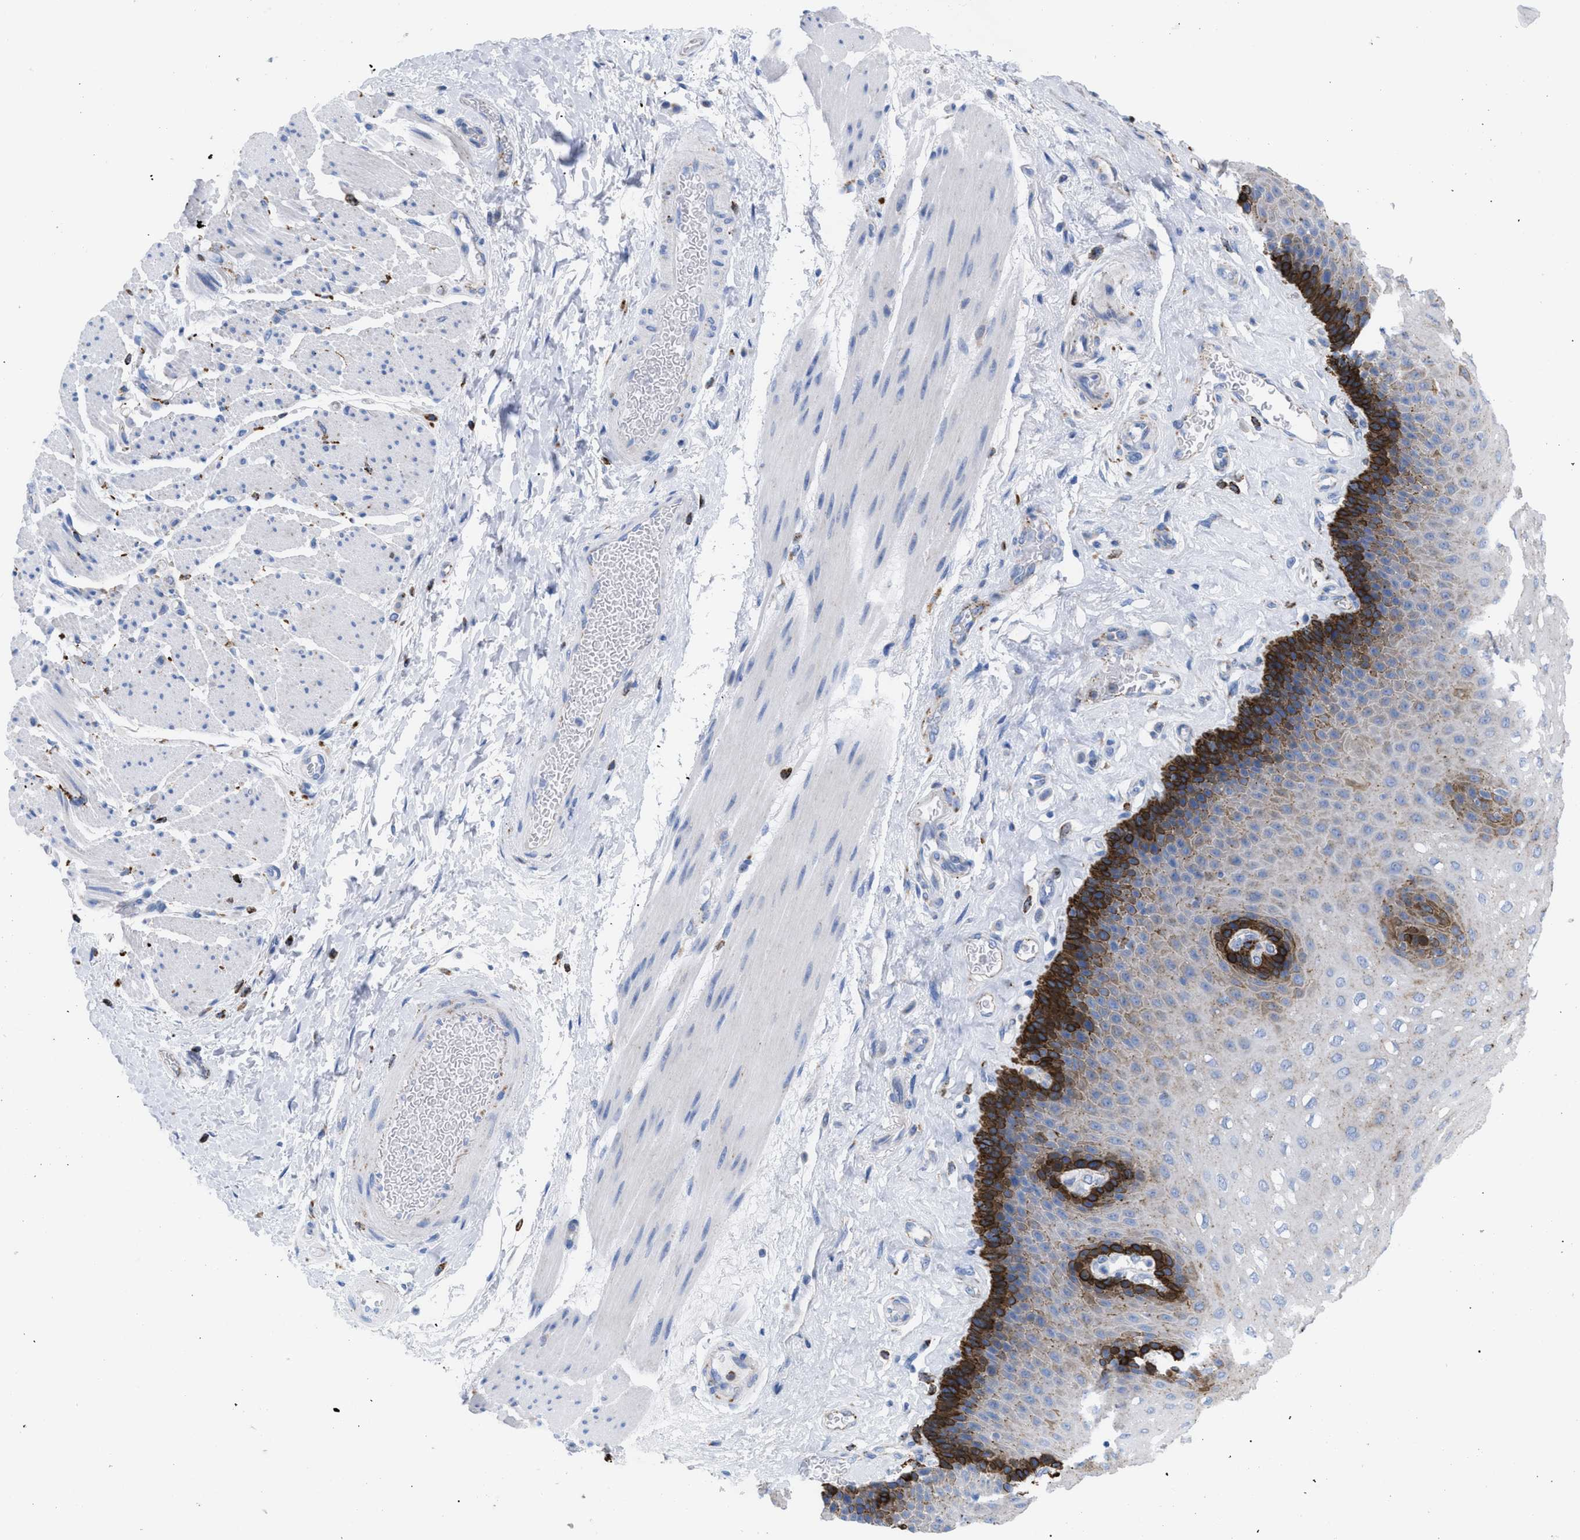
{"staining": {"intensity": "strong", "quantity": "<25%", "location": "cytoplasmic/membranous"}, "tissue": "esophagus", "cell_type": "Squamous epithelial cells", "image_type": "normal", "snomed": [{"axis": "morphology", "description": "Normal tissue, NOS"}, {"axis": "topography", "description": "Esophagus"}], "caption": "Immunohistochemical staining of unremarkable human esophagus reveals <25% levels of strong cytoplasmic/membranous protein expression in about <25% of squamous epithelial cells.", "gene": "DRAM2", "patient": {"sex": "female", "age": 72}}